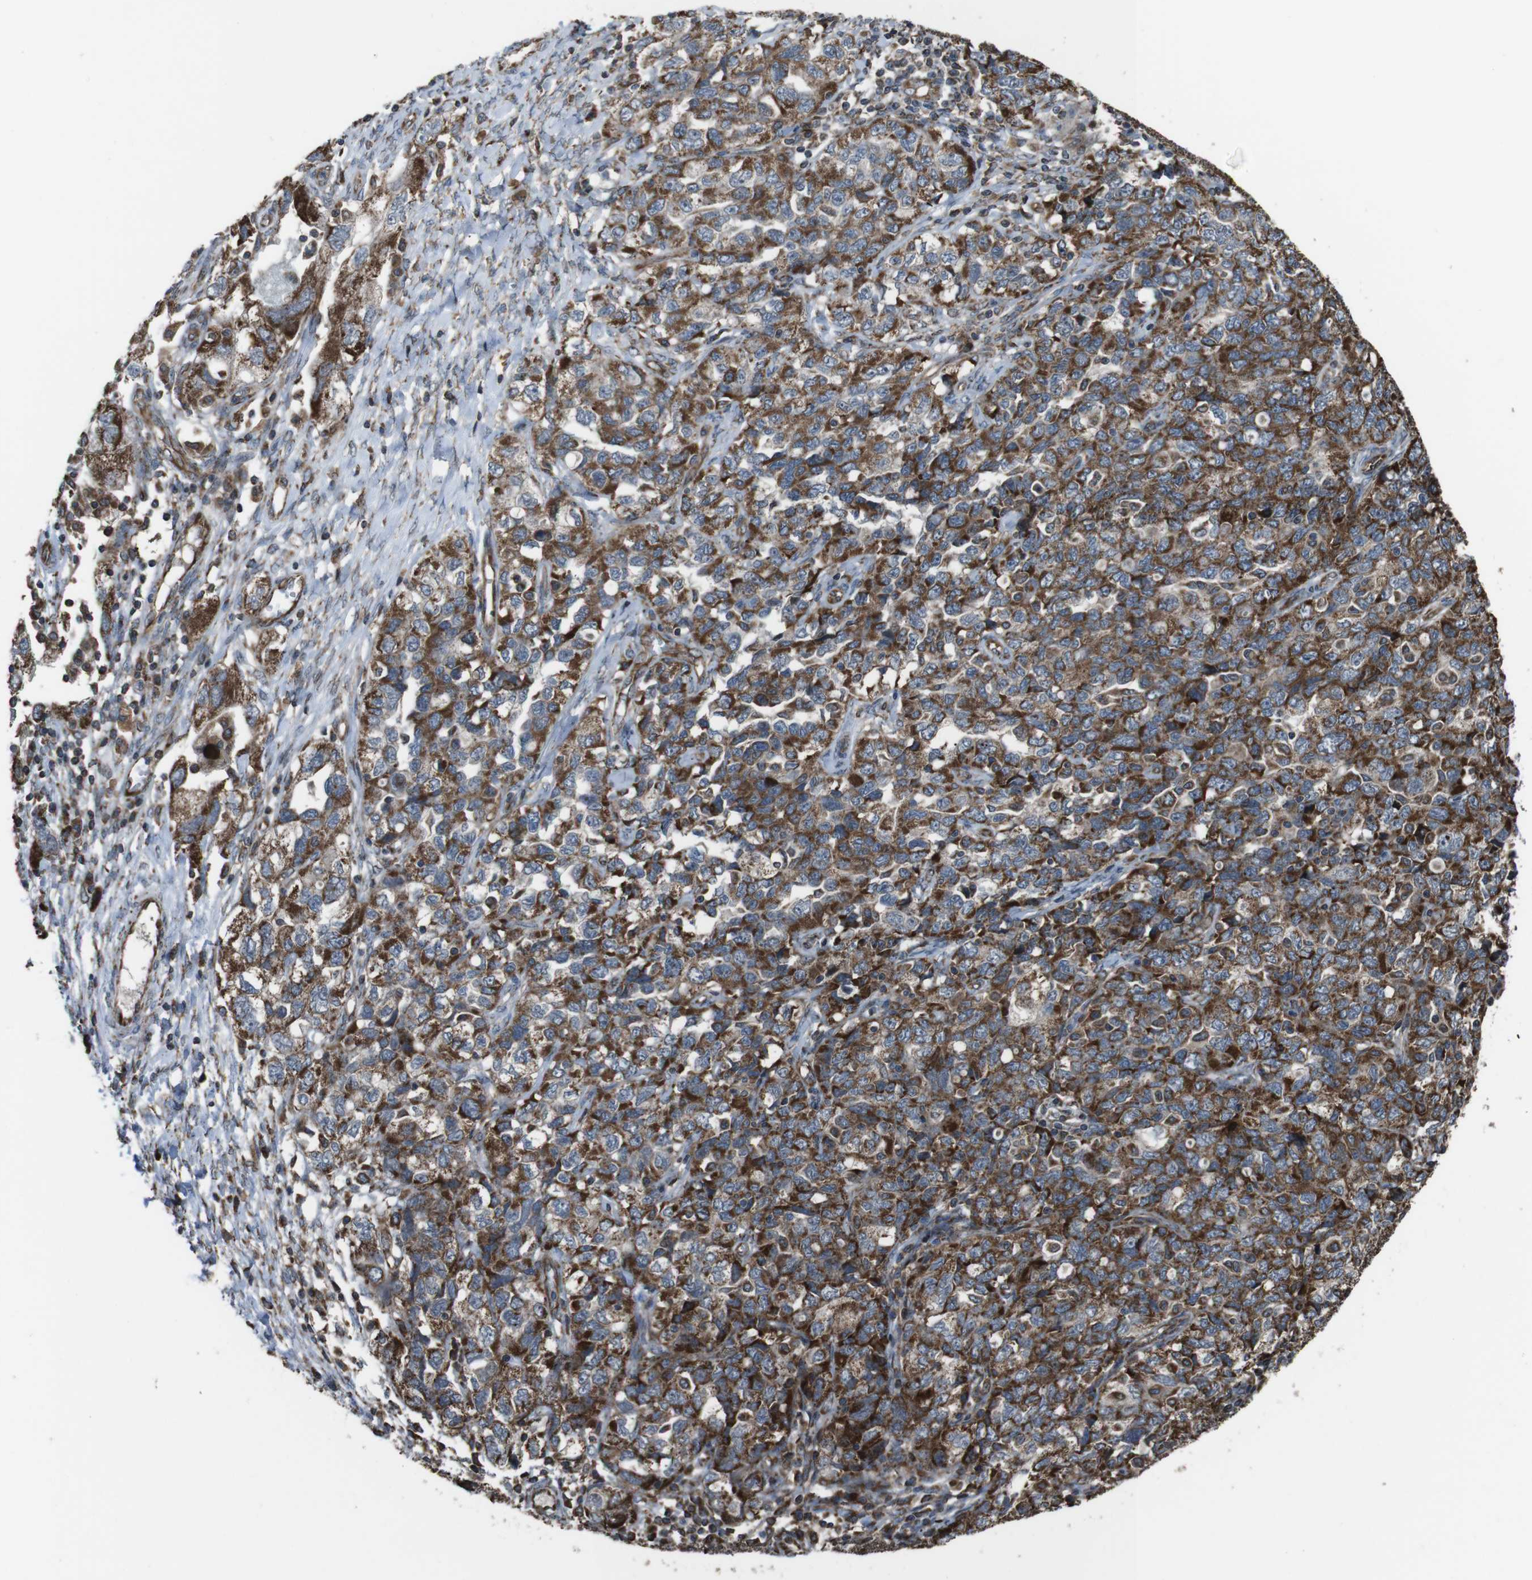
{"staining": {"intensity": "strong", "quantity": ">75%", "location": "cytoplasmic/membranous"}, "tissue": "ovarian cancer", "cell_type": "Tumor cells", "image_type": "cancer", "snomed": [{"axis": "morphology", "description": "Carcinoma, NOS"}, {"axis": "morphology", "description": "Cystadenocarcinoma, serous, NOS"}, {"axis": "topography", "description": "Ovary"}], "caption": "The histopathology image displays immunohistochemical staining of serous cystadenocarcinoma (ovarian). There is strong cytoplasmic/membranous expression is identified in approximately >75% of tumor cells. (Brightfield microscopy of DAB IHC at high magnification).", "gene": "GIMAP8", "patient": {"sex": "female", "age": 69}}